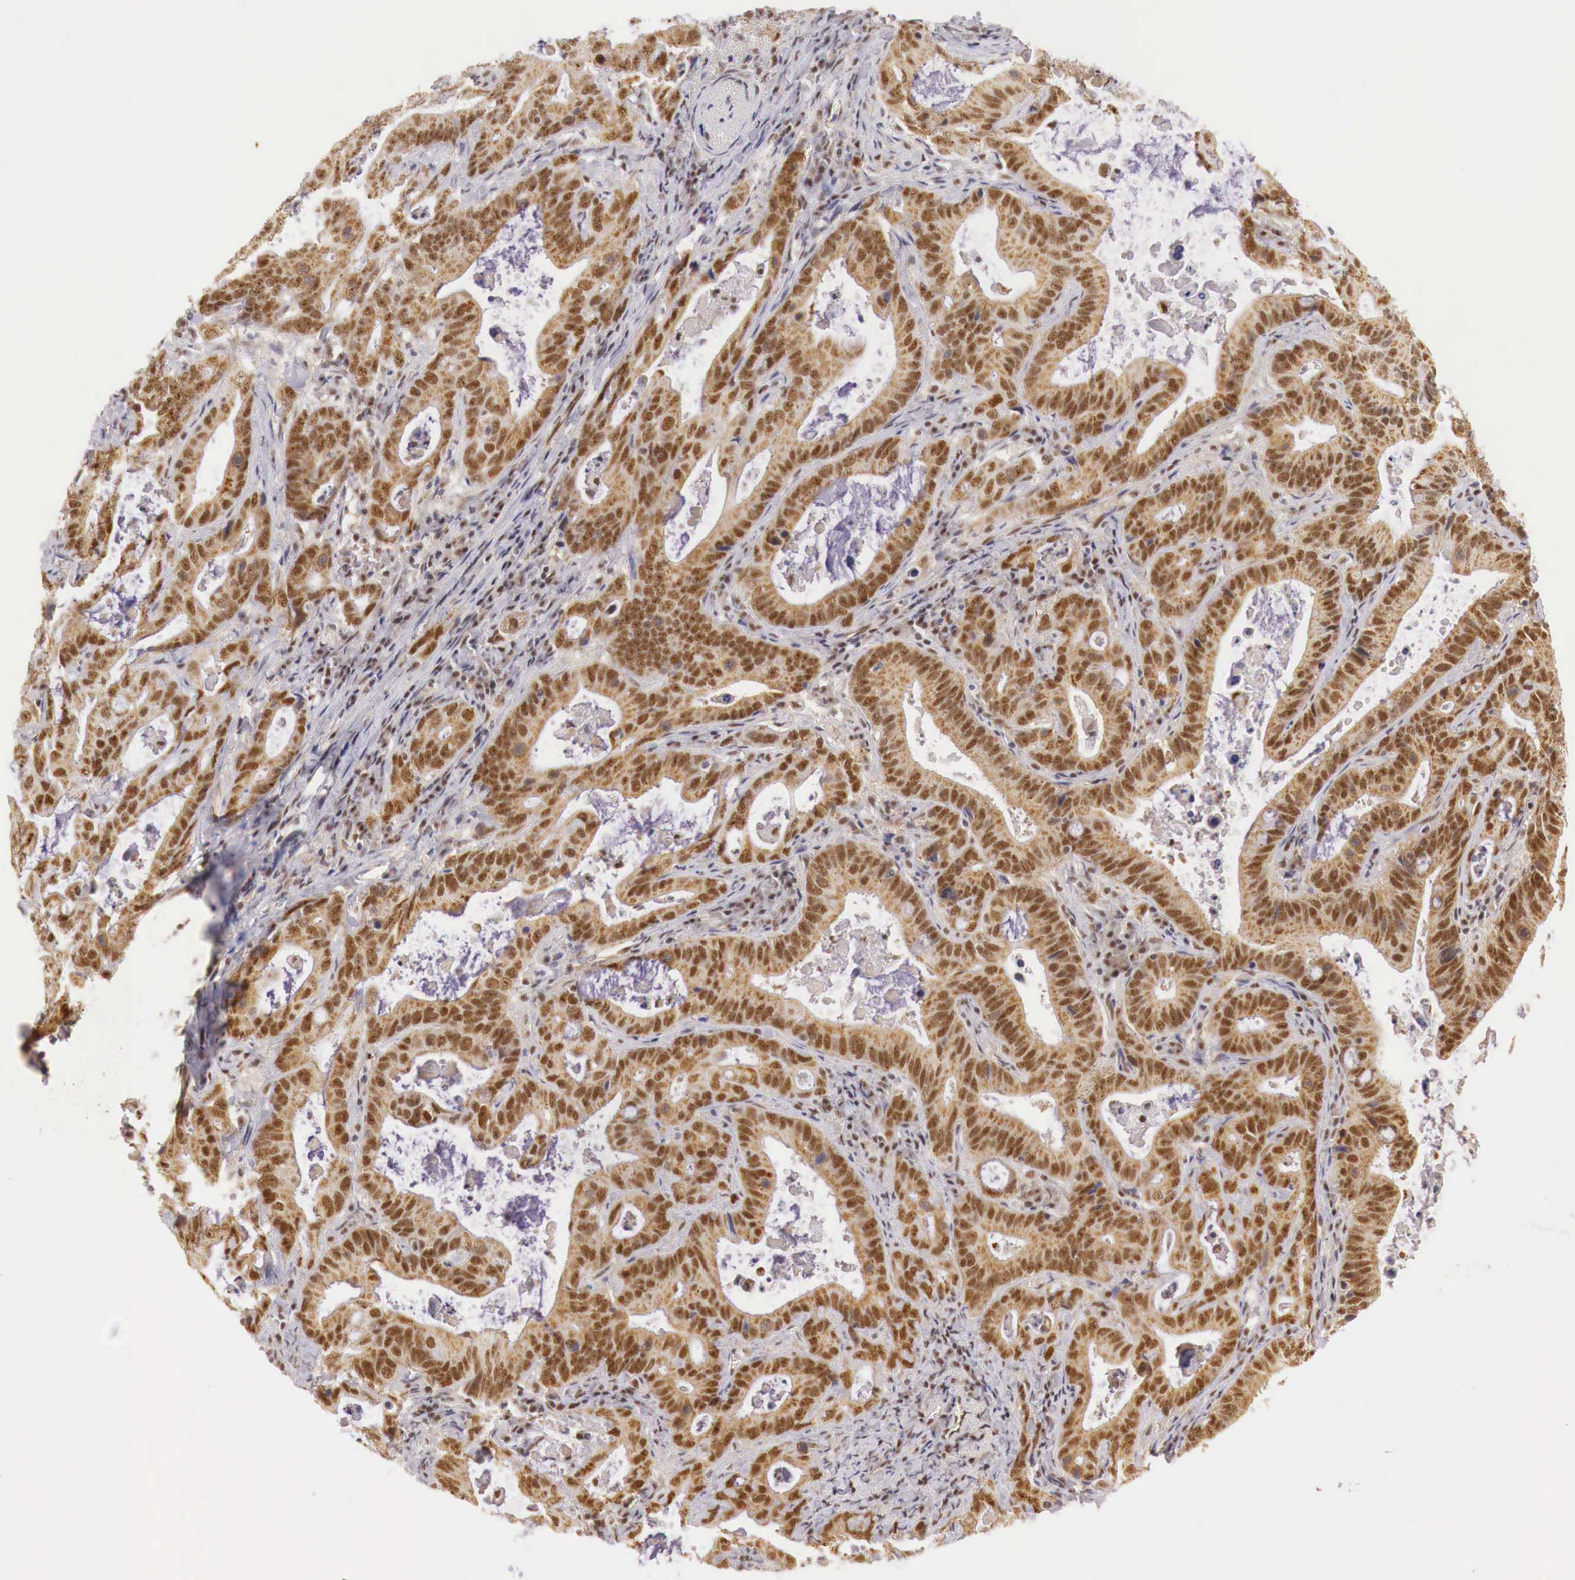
{"staining": {"intensity": "moderate", "quantity": ">75%", "location": "cytoplasmic/membranous,nuclear"}, "tissue": "stomach cancer", "cell_type": "Tumor cells", "image_type": "cancer", "snomed": [{"axis": "morphology", "description": "Adenocarcinoma, NOS"}, {"axis": "topography", "description": "Stomach, upper"}], "caption": "IHC of stomach cancer (adenocarcinoma) displays medium levels of moderate cytoplasmic/membranous and nuclear positivity in approximately >75% of tumor cells.", "gene": "GPKOW", "patient": {"sex": "male", "age": 63}}